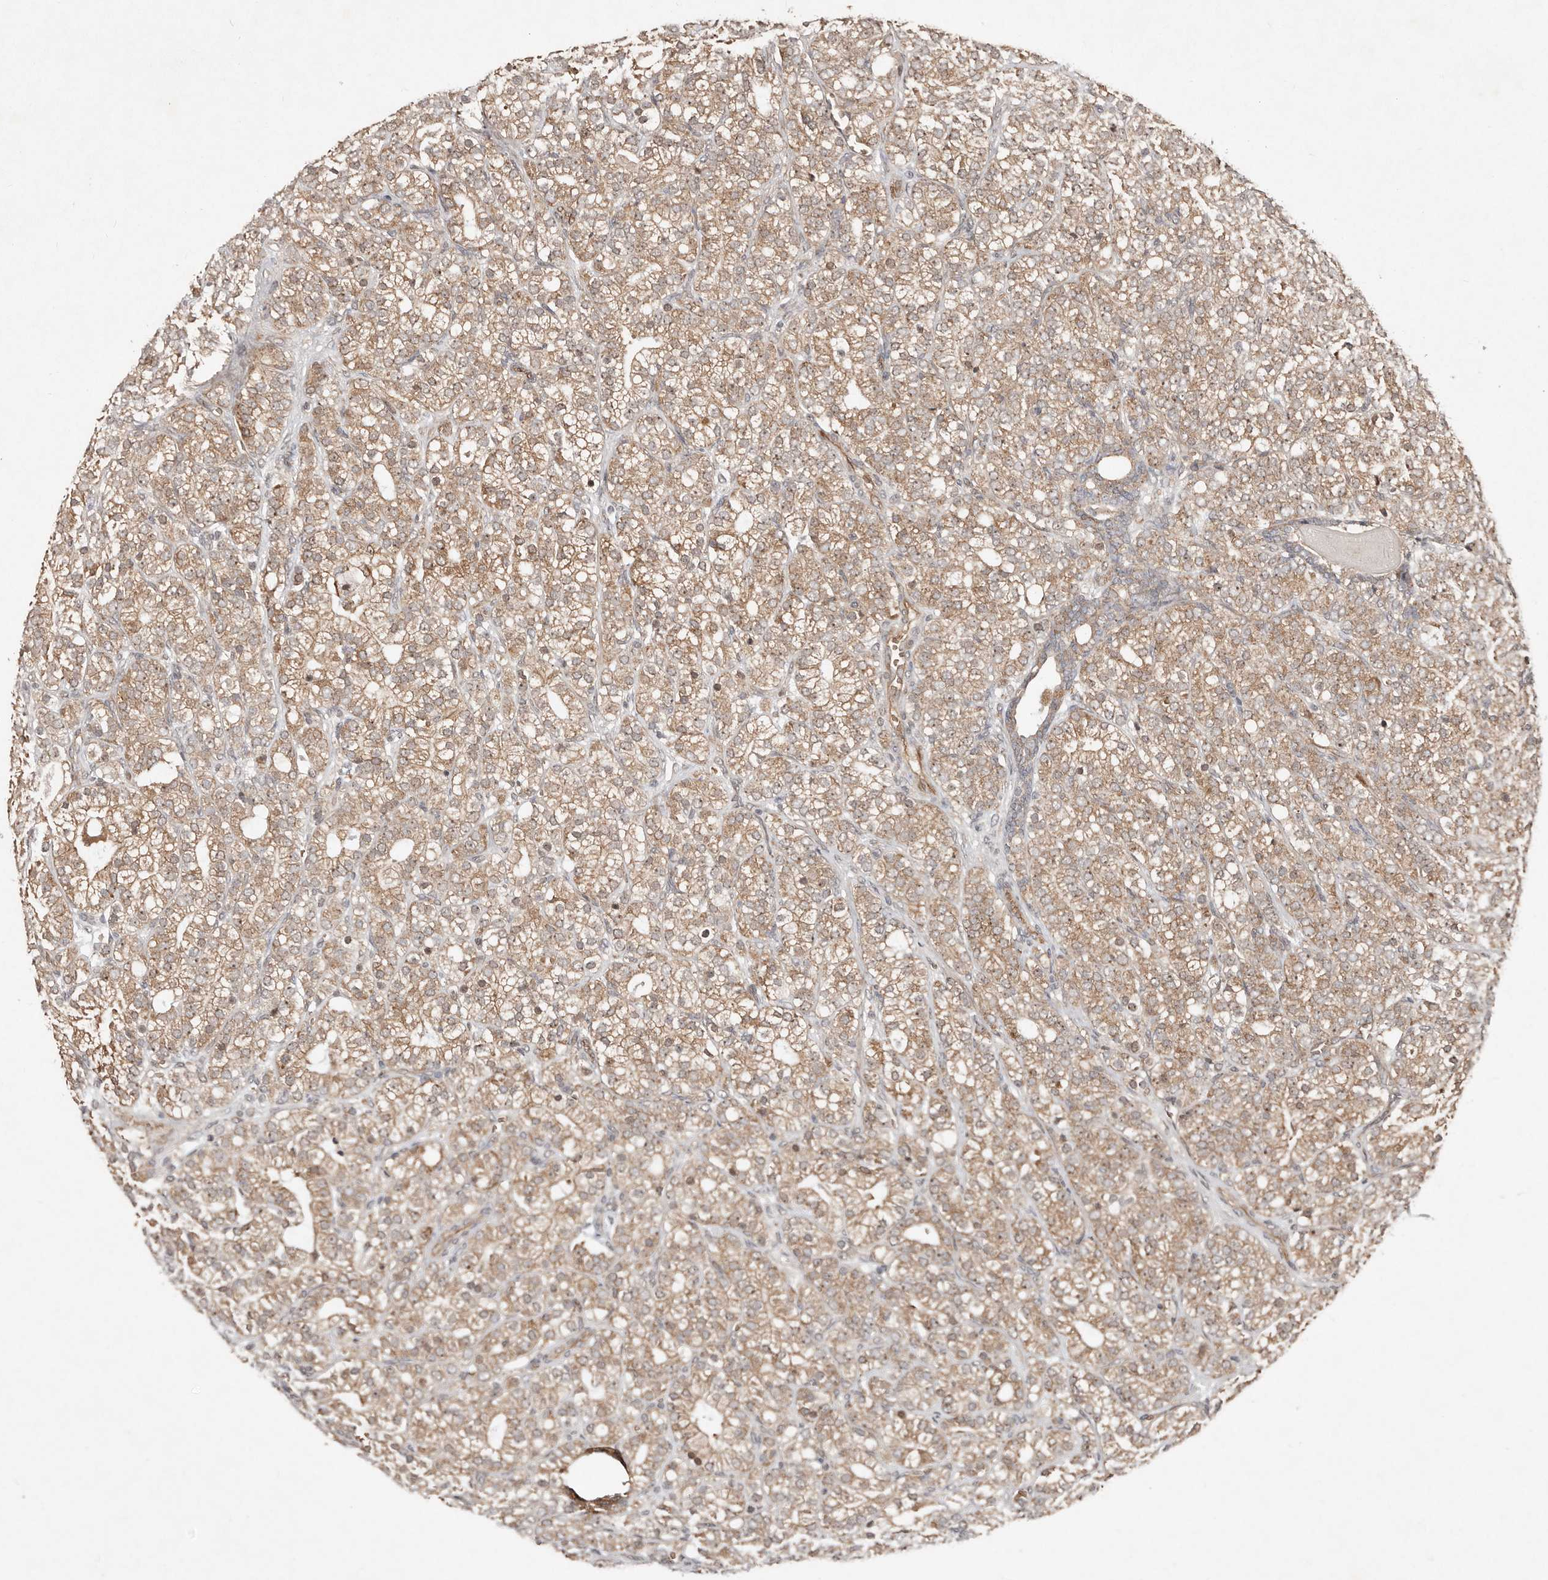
{"staining": {"intensity": "moderate", "quantity": ">75%", "location": "cytoplasmic/membranous"}, "tissue": "prostate cancer", "cell_type": "Tumor cells", "image_type": "cancer", "snomed": [{"axis": "morphology", "description": "Adenocarcinoma, High grade"}, {"axis": "topography", "description": "Prostate"}], "caption": "DAB (3,3'-diaminobenzidine) immunohistochemical staining of human prostate cancer (adenocarcinoma (high-grade)) exhibits moderate cytoplasmic/membranous protein positivity in approximately >75% of tumor cells.", "gene": "DIP2C", "patient": {"sex": "male", "age": 57}}